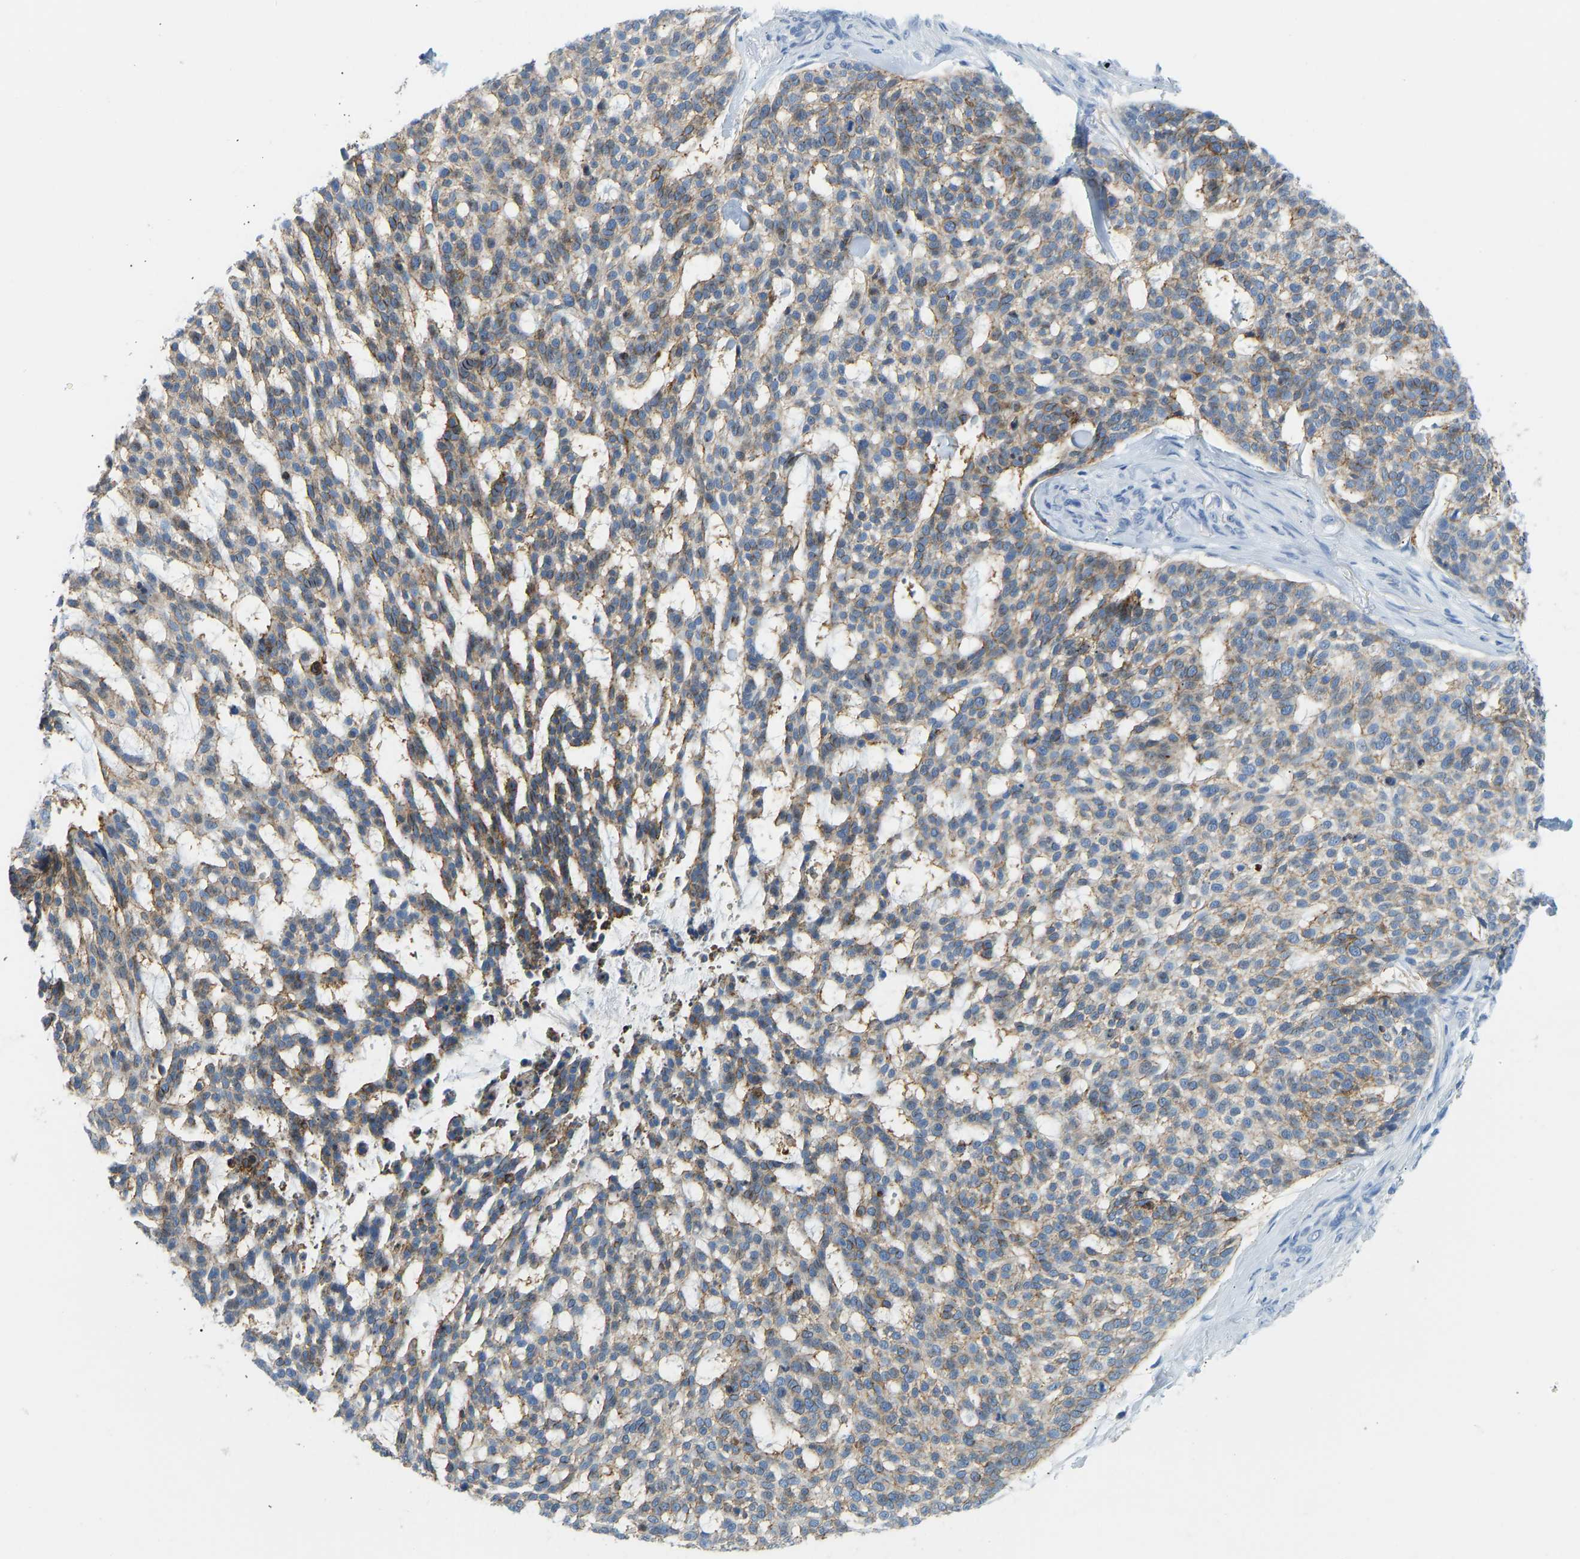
{"staining": {"intensity": "moderate", "quantity": ">75%", "location": "cytoplasmic/membranous"}, "tissue": "skin cancer", "cell_type": "Tumor cells", "image_type": "cancer", "snomed": [{"axis": "morphology", "description": "Basal cell carcinoma"}, {"axis": "topography", "description": "Skin"}], "caption": "This is a photomicrograph of IHC staining of skin basal cell carcinoma, which shows moderate positivity in the cytoplasmic/membranous of tumor cells.", "gene": "ATP1A1", "patient": {"sex": "female", "age": 64}}